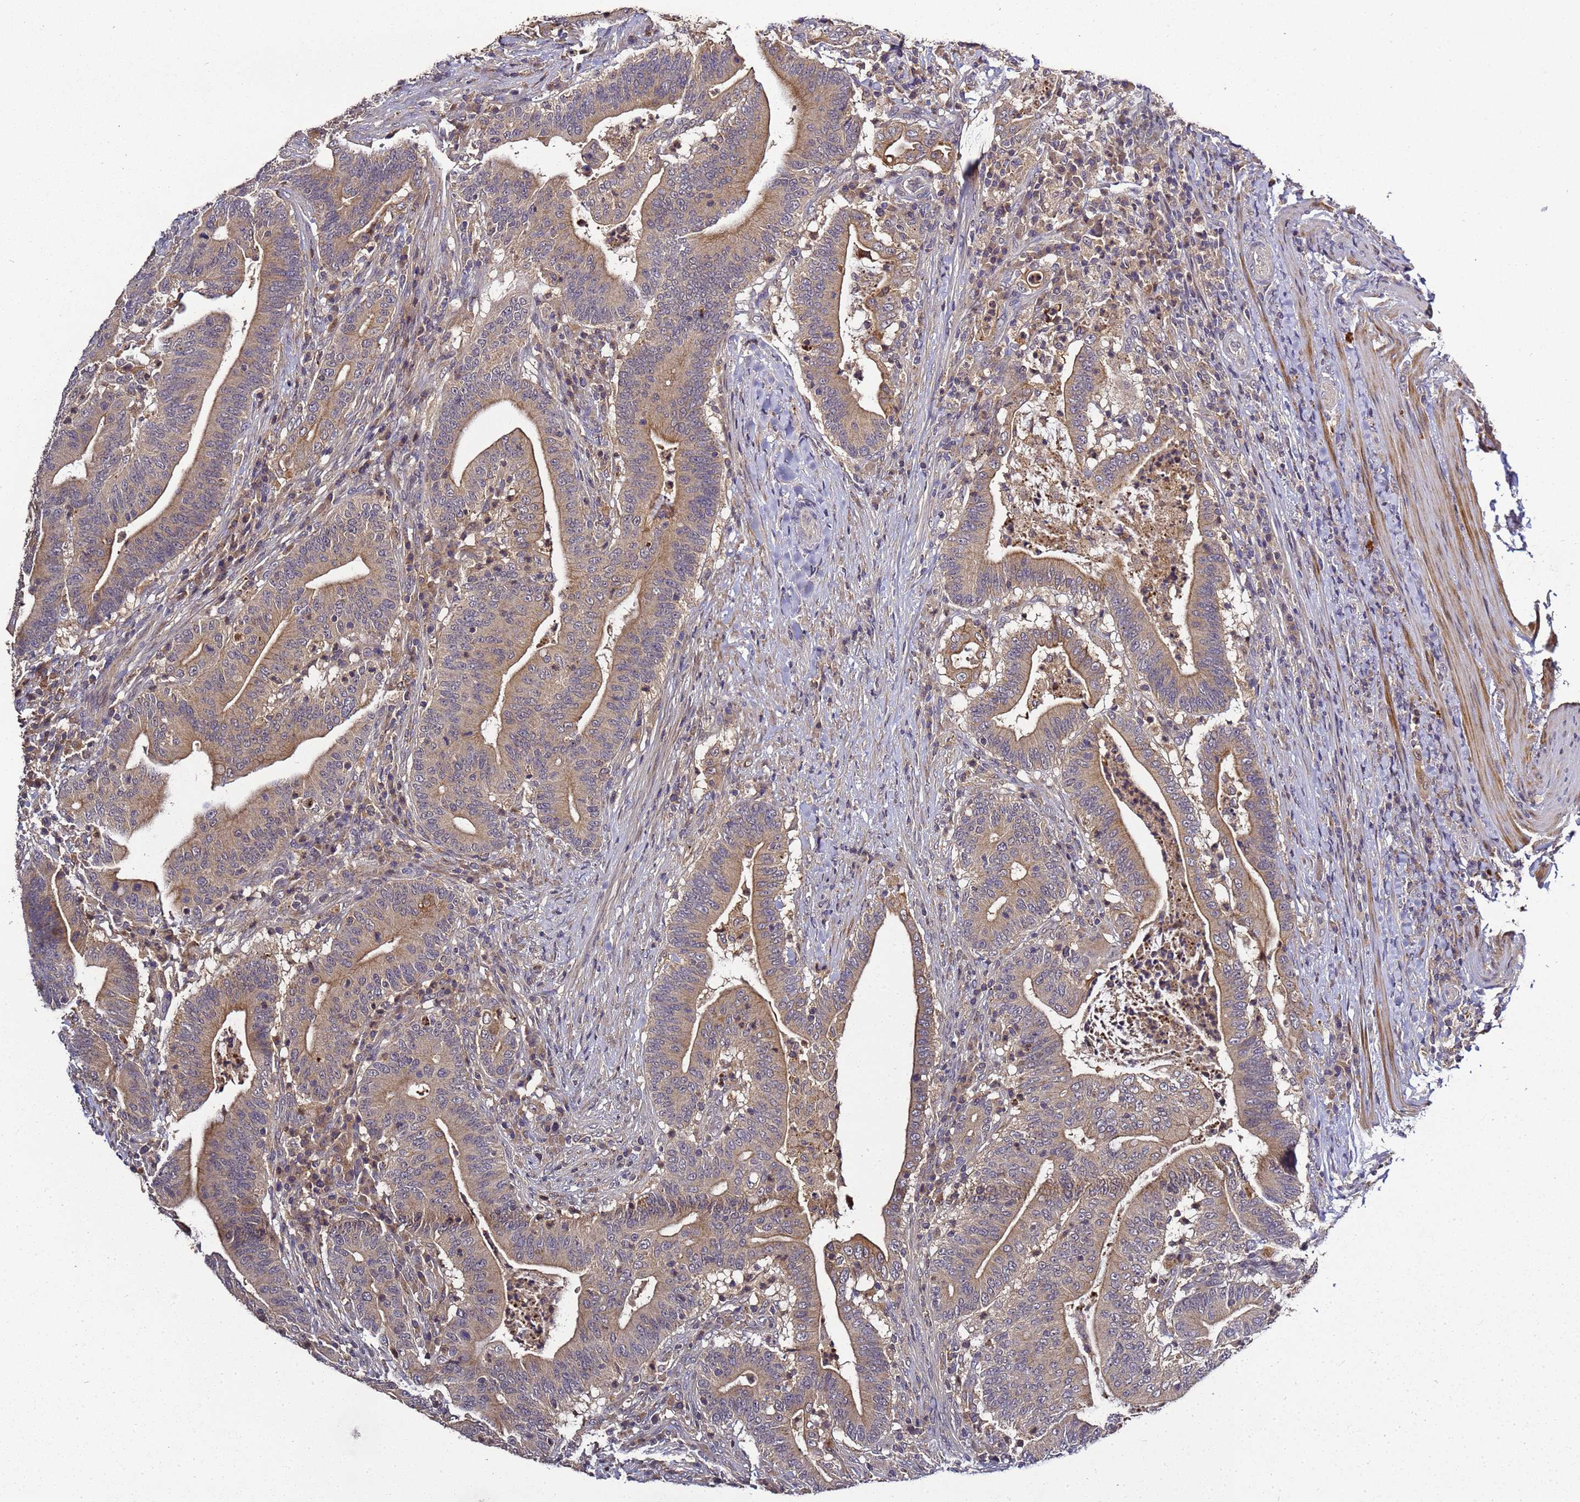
{"staining": {"intensity": "moderate", "quantity": ">75%", "location": "cytoplasmic/membranous"}, "tissue": "colorectal cancer", "cell_type": "Tumor cells", "image_type": "cancer", "snomed": [{"axis": "morphology", "description": "Adenocarcinoma, NOS"}, {"axis": "topography", "description": "Colon"}], "caption": "Colorectal cancer (adenocarcinoma) stained for a protein displays moderate cytoplasmic/membranous positivity in tumor cells.", "gene": "LGI4", "patient": {"sex": "female", "age": 66}}